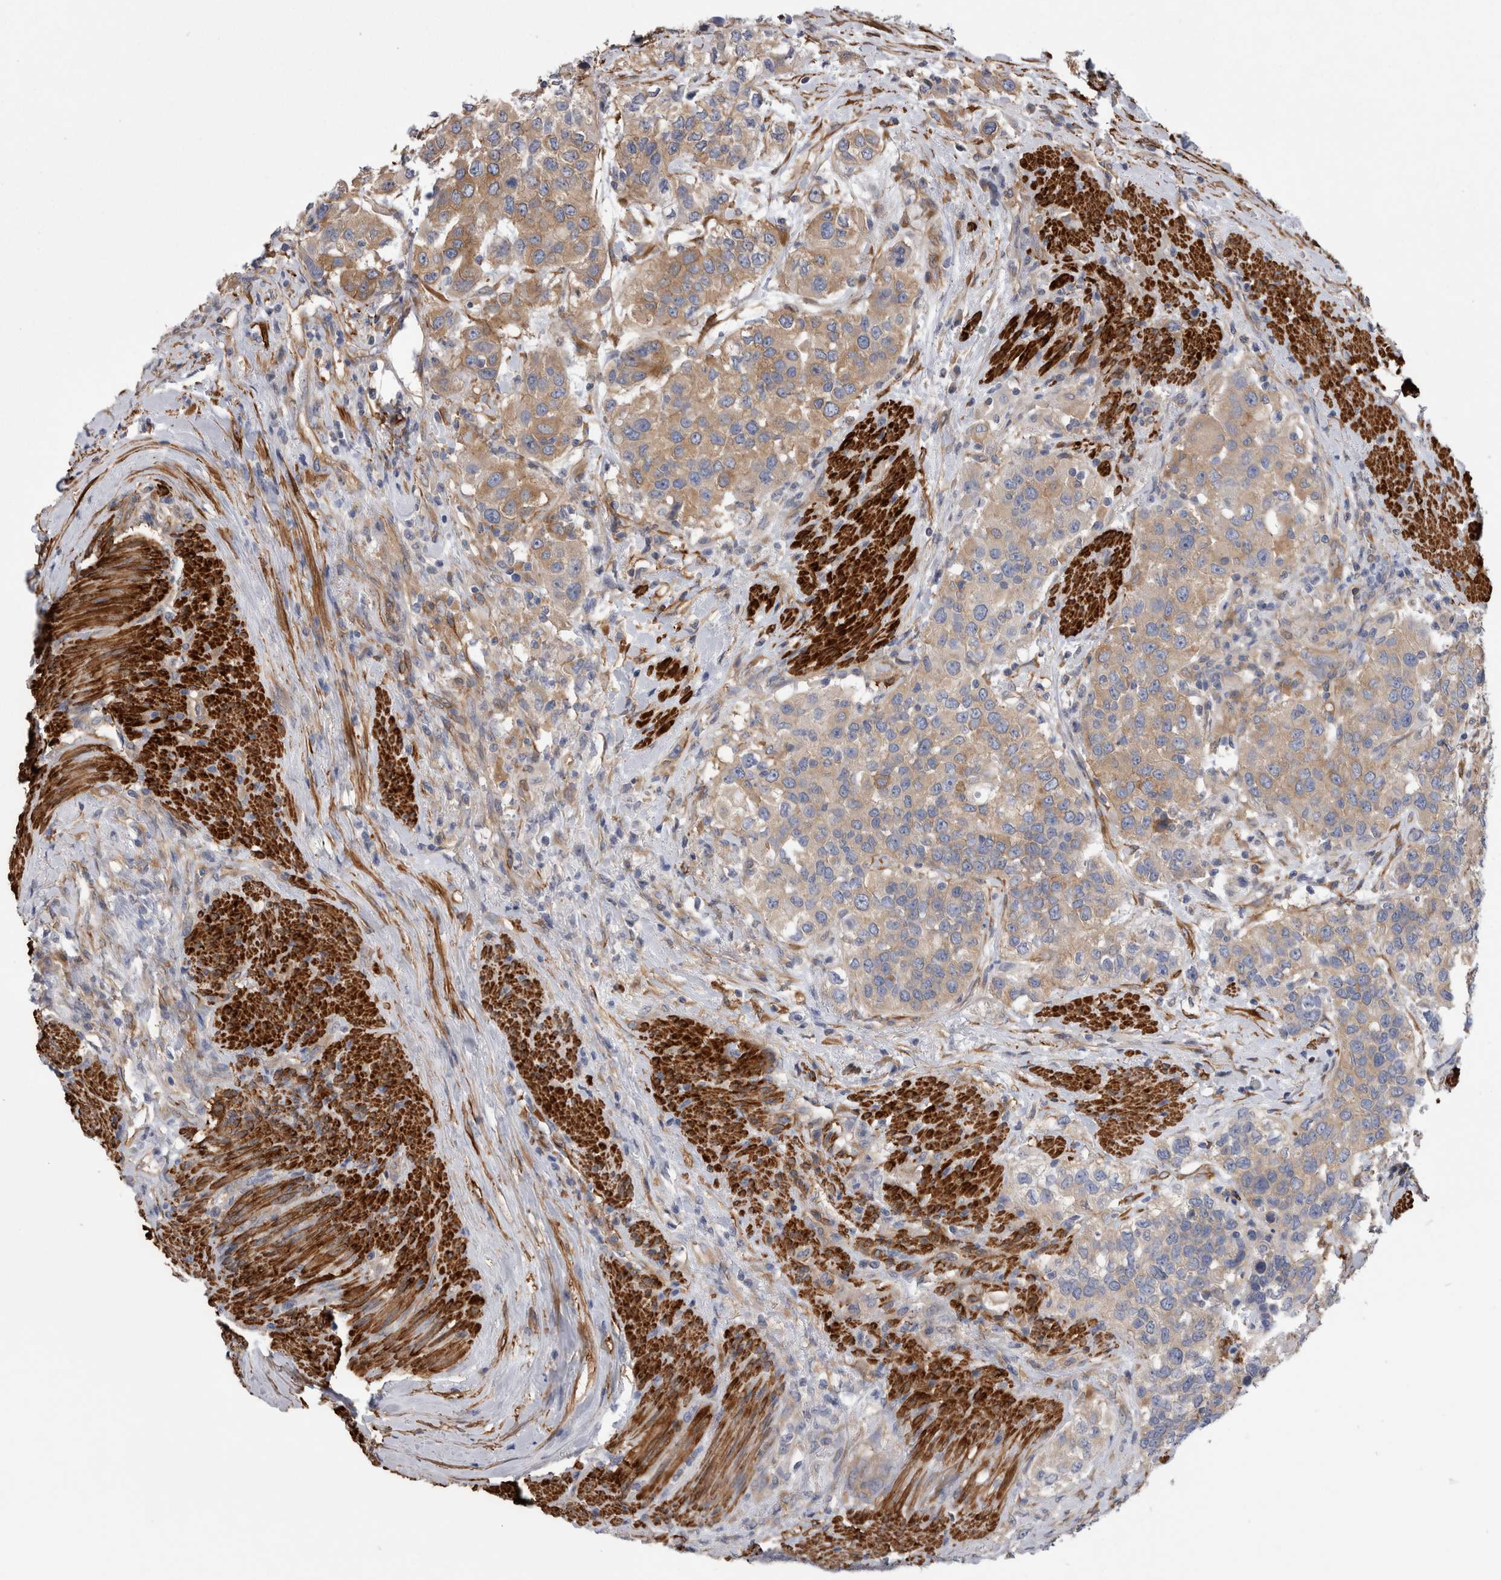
{"staining": {"intensity": "weak", "quantity": "25%-75%", "location": "cytoplasmic/membranous"}, "tissue": "urothelial cancer", "cell_type": "Tumor cells", "image_type": "cancer", "snomed": [{"axis": "morphology", "description": "Urothelial carcinoma, High grade"}, {"axis": "topography", "description": "Urinary bladder"}], "caption": "Immunohistochemistry (DAB) staining of human urothelial cancer exhibits weak cytoplasmic/membranous protein positivity in about 25%-75% of tumor cells. Ihc stains the protein in brown and the nuclei are stained blue.", "gene": "EPRS1", "patient": {"sex": "female", "age": 80}}